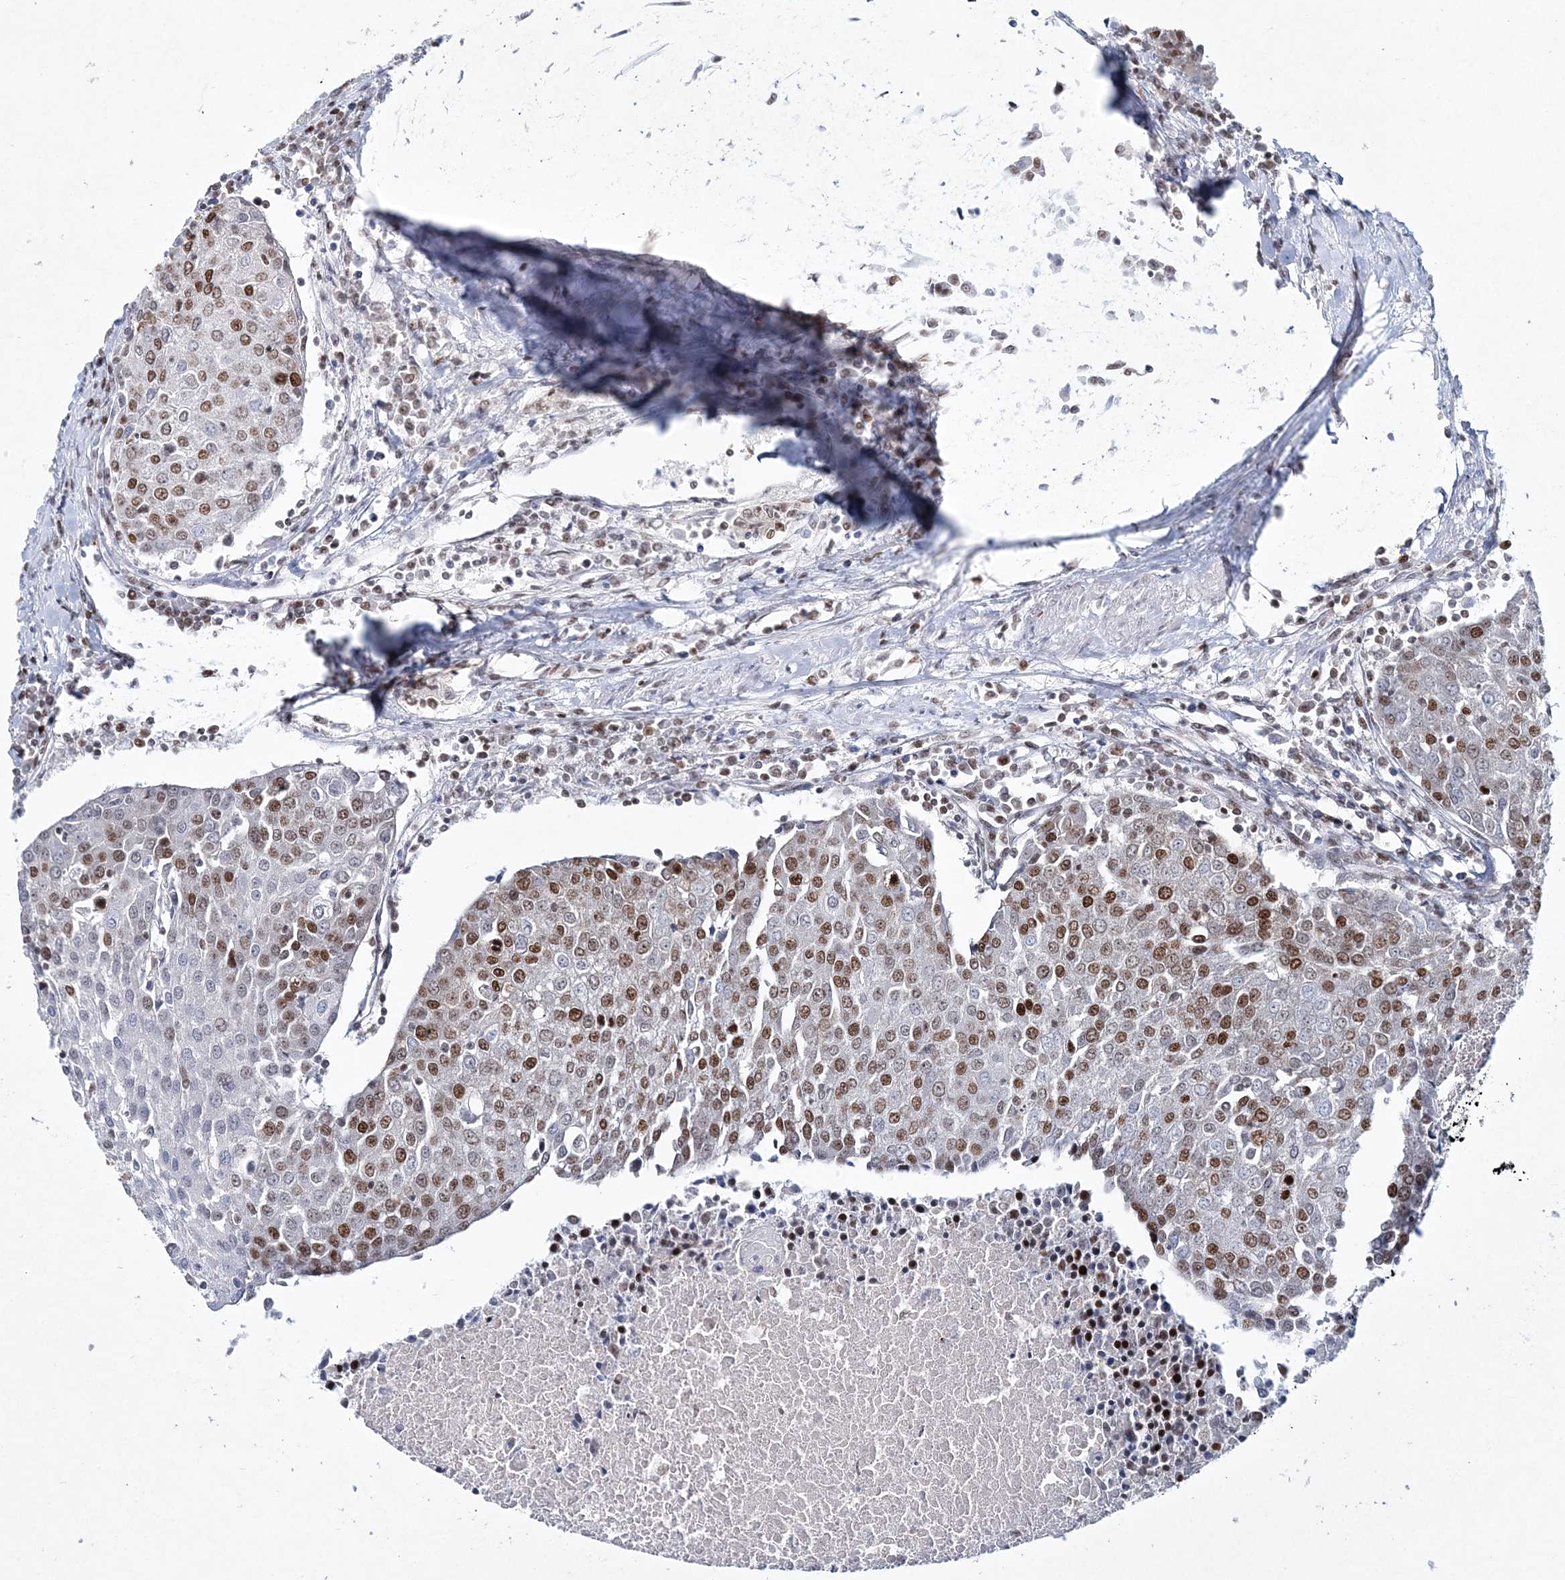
{"staining": {"intensity": "moderate", "quantity": ">75%", "location": "nuclear"}, "tissue": "urothelial cancer", "cell_type": "Tumor cells", "image_type": "cancer", "snomed": [{"axis": "morphology", "description": "Urothelial carcinoma, High grade"}, {"axis": "topography", "description": "Urinary bladder"}], "caption": "High-grade urothelial carcinoma tissue reveals moderate nuclear expression in approximately >75% of tumor cells, visualized by immunohistochemistry. The staining was performed using DAB to visualize the protein expression in brown, while the nuclei were stained in blue with hematoxylin (Magnification: 20x).", "gene": "LRRFIP2", "patient": {"sex": "female", "age": 85}}